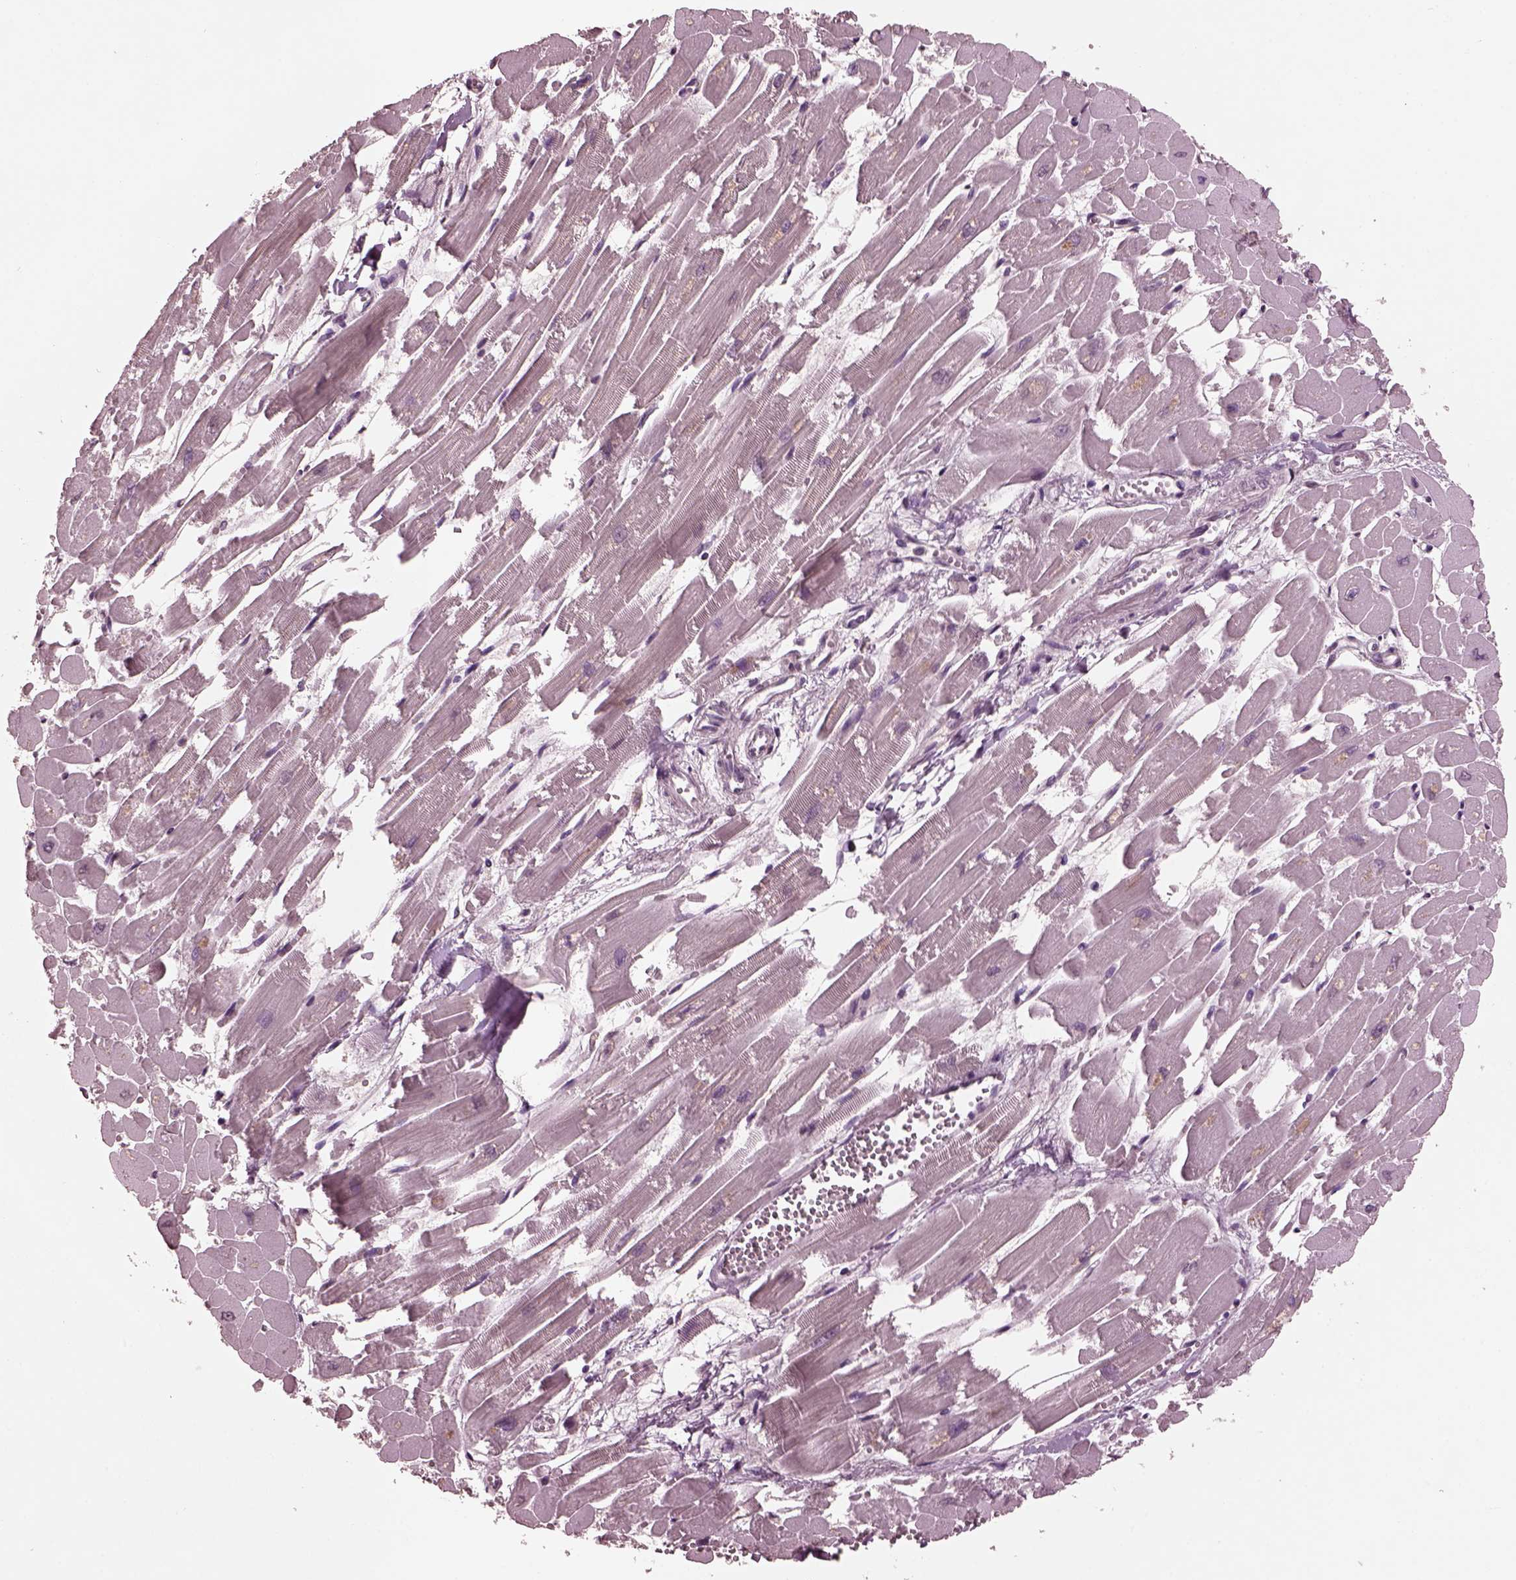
{"staining": {"intensity": "weak", "quantity": "25%-75%", "location": "cytoplasmic/membranous"}, "tissue": "heart muscle", "cell_type": "Cardiomyocytes", "image_type": "normal", "snomed": [{"axis": "morphology", "description": "Normal tissue, NOS"}, {"axis": "topography", "description": "Heart"}], "caption": "Immunohistochemical staining of benign heart muscle exhibits weak cytoplasmic/membranous protein positivity in approximately 25%-75% of cardiomyocytes. The protein is stained brown, and the nuclei are stained in blue (DAB IHC with brightfield microscopy, high magnification).", "gene": "IL18RAP", "patient": {"sex": "female", "age": 52}}